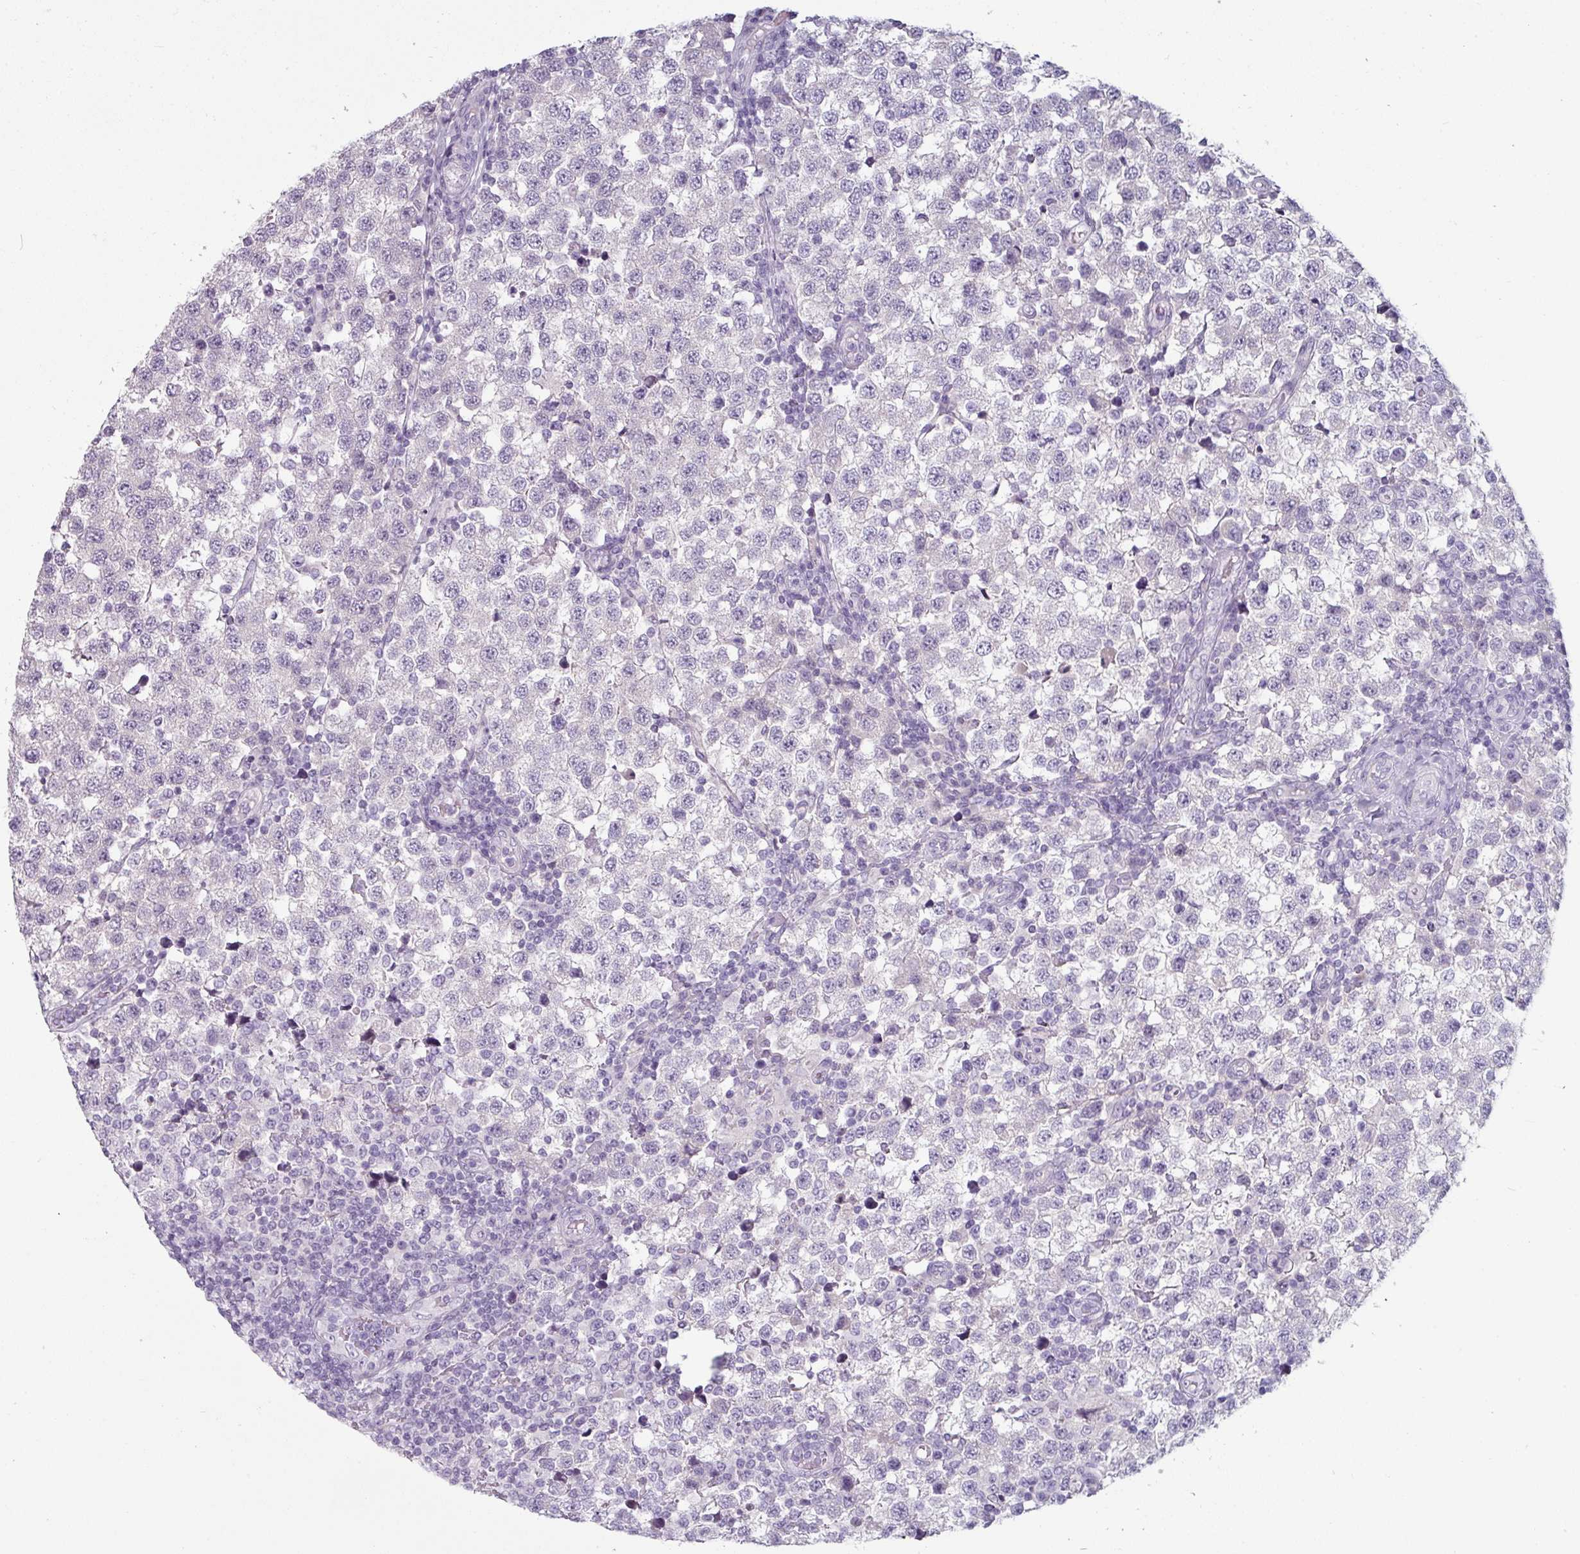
{"staining": {"intensity": "negative", "quantity": "none", "location": "none"}, "tissue": "testis cancer", "cell_type": "Tumor cells", "image_type": "cancer", "snomed": [{"axis": "morphology", "description": "Seminoma, NOS"}, {"axis": "topography", "description": "Testis"}], "caption": "IHC of testis cancer (seminoma) displays no staining in tumor cells.", "gene": "MTMR14", "patient": {"sex": "male", "age": 34}}